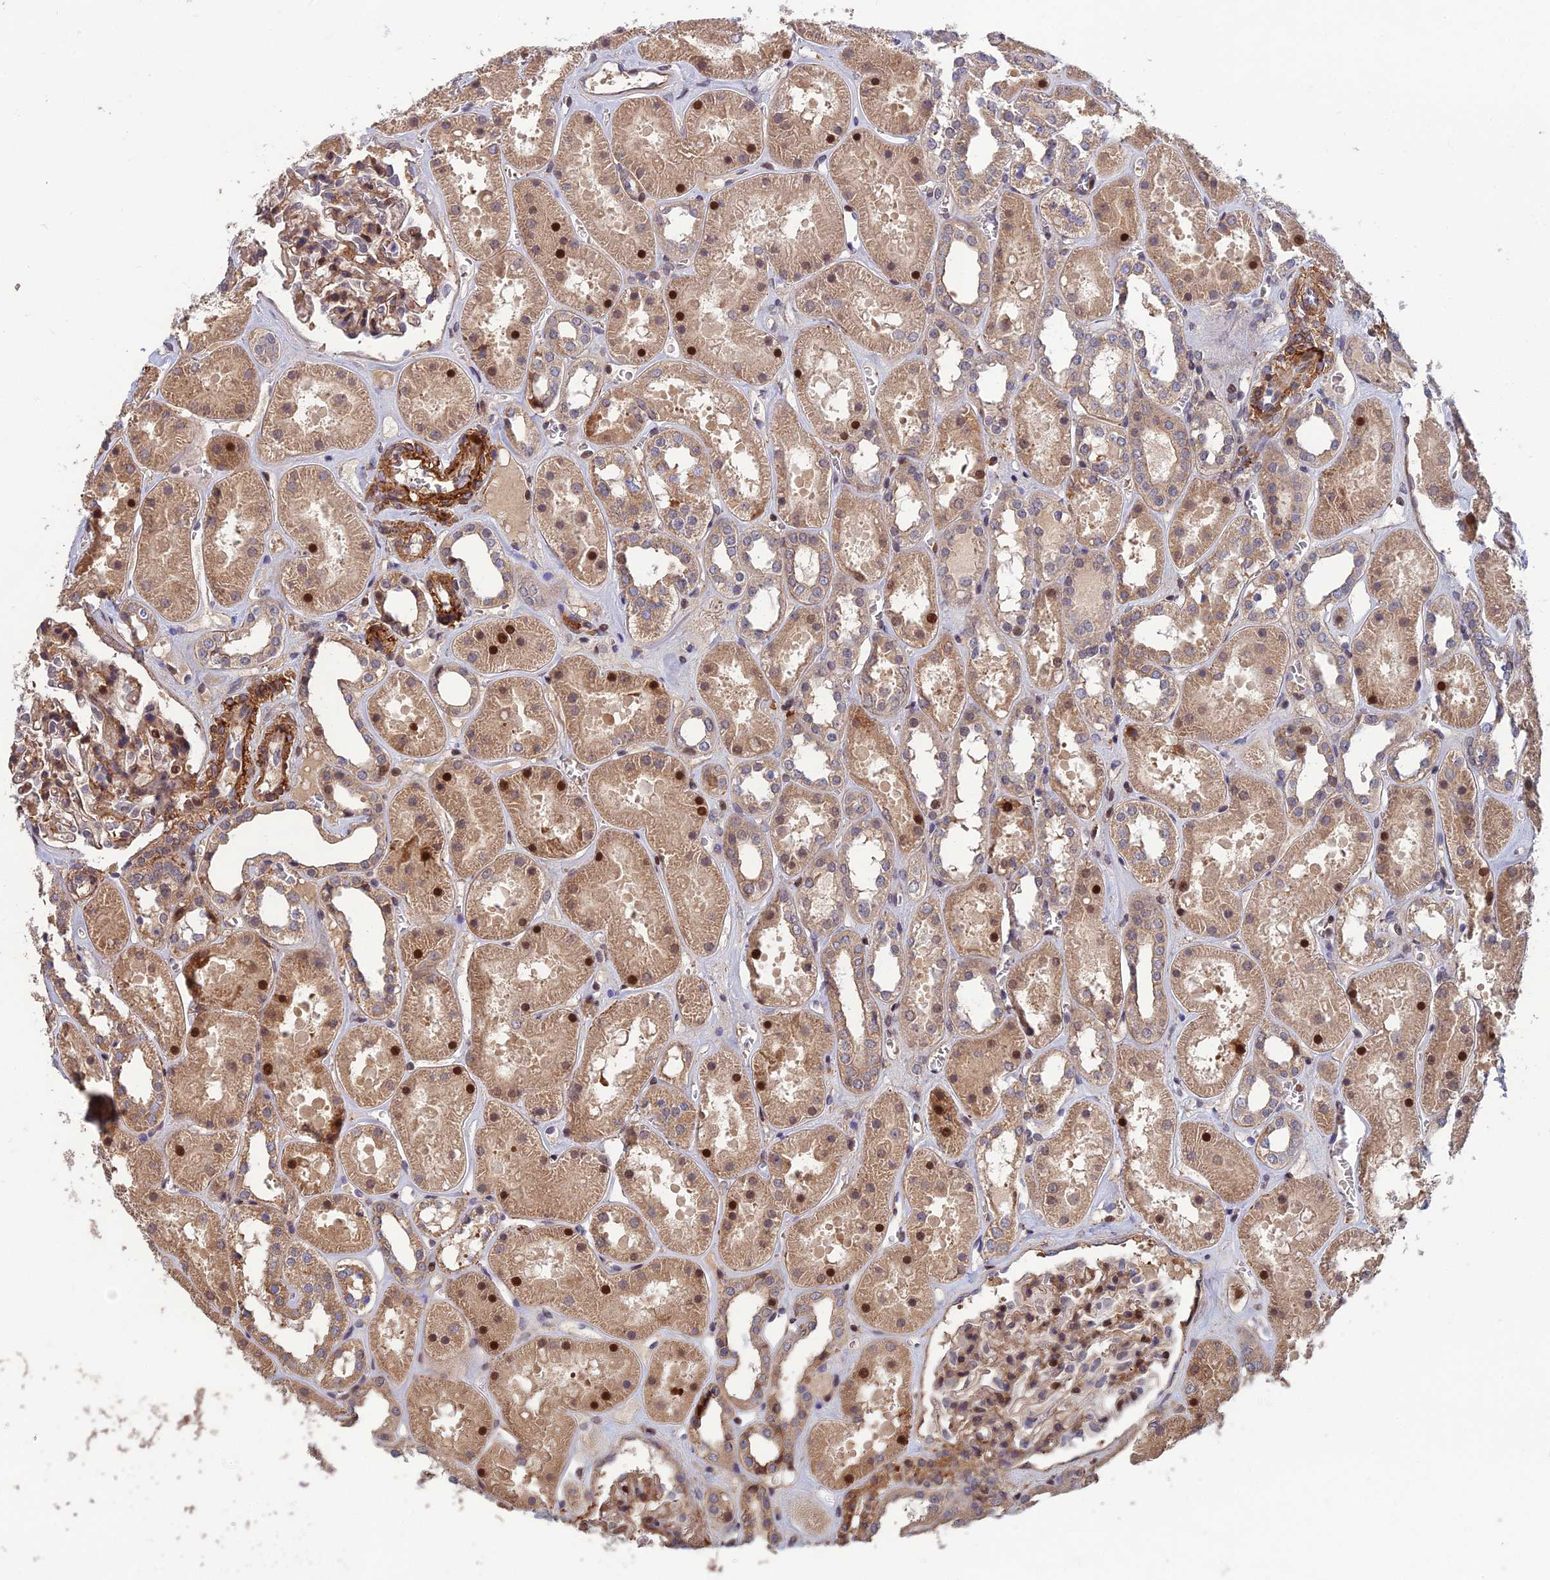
{"staining": {"intensity": "moderate", "quantity": "25%-75%", "location": "cytoplasmic/membranous,nuclear"}, "tissue": "kidney", "cell_type": "Cells in glomeruli", "image_type": "normal", "snomed": [{"axis": "morphology", "description": "Normal tissue, NOS"}, {"axis": "topography", "description": "Kidney"}], "caption": "A micrograph showing moderate cytoplasmic/membranous,nuclear positivity in approximately 25%-75% of cells in glomeruli in unremarkable kidney, as visualized by brown immunohistochemical staining.", "gene": "CCDC183", "patient": {"sex": "female", "age": 41}}